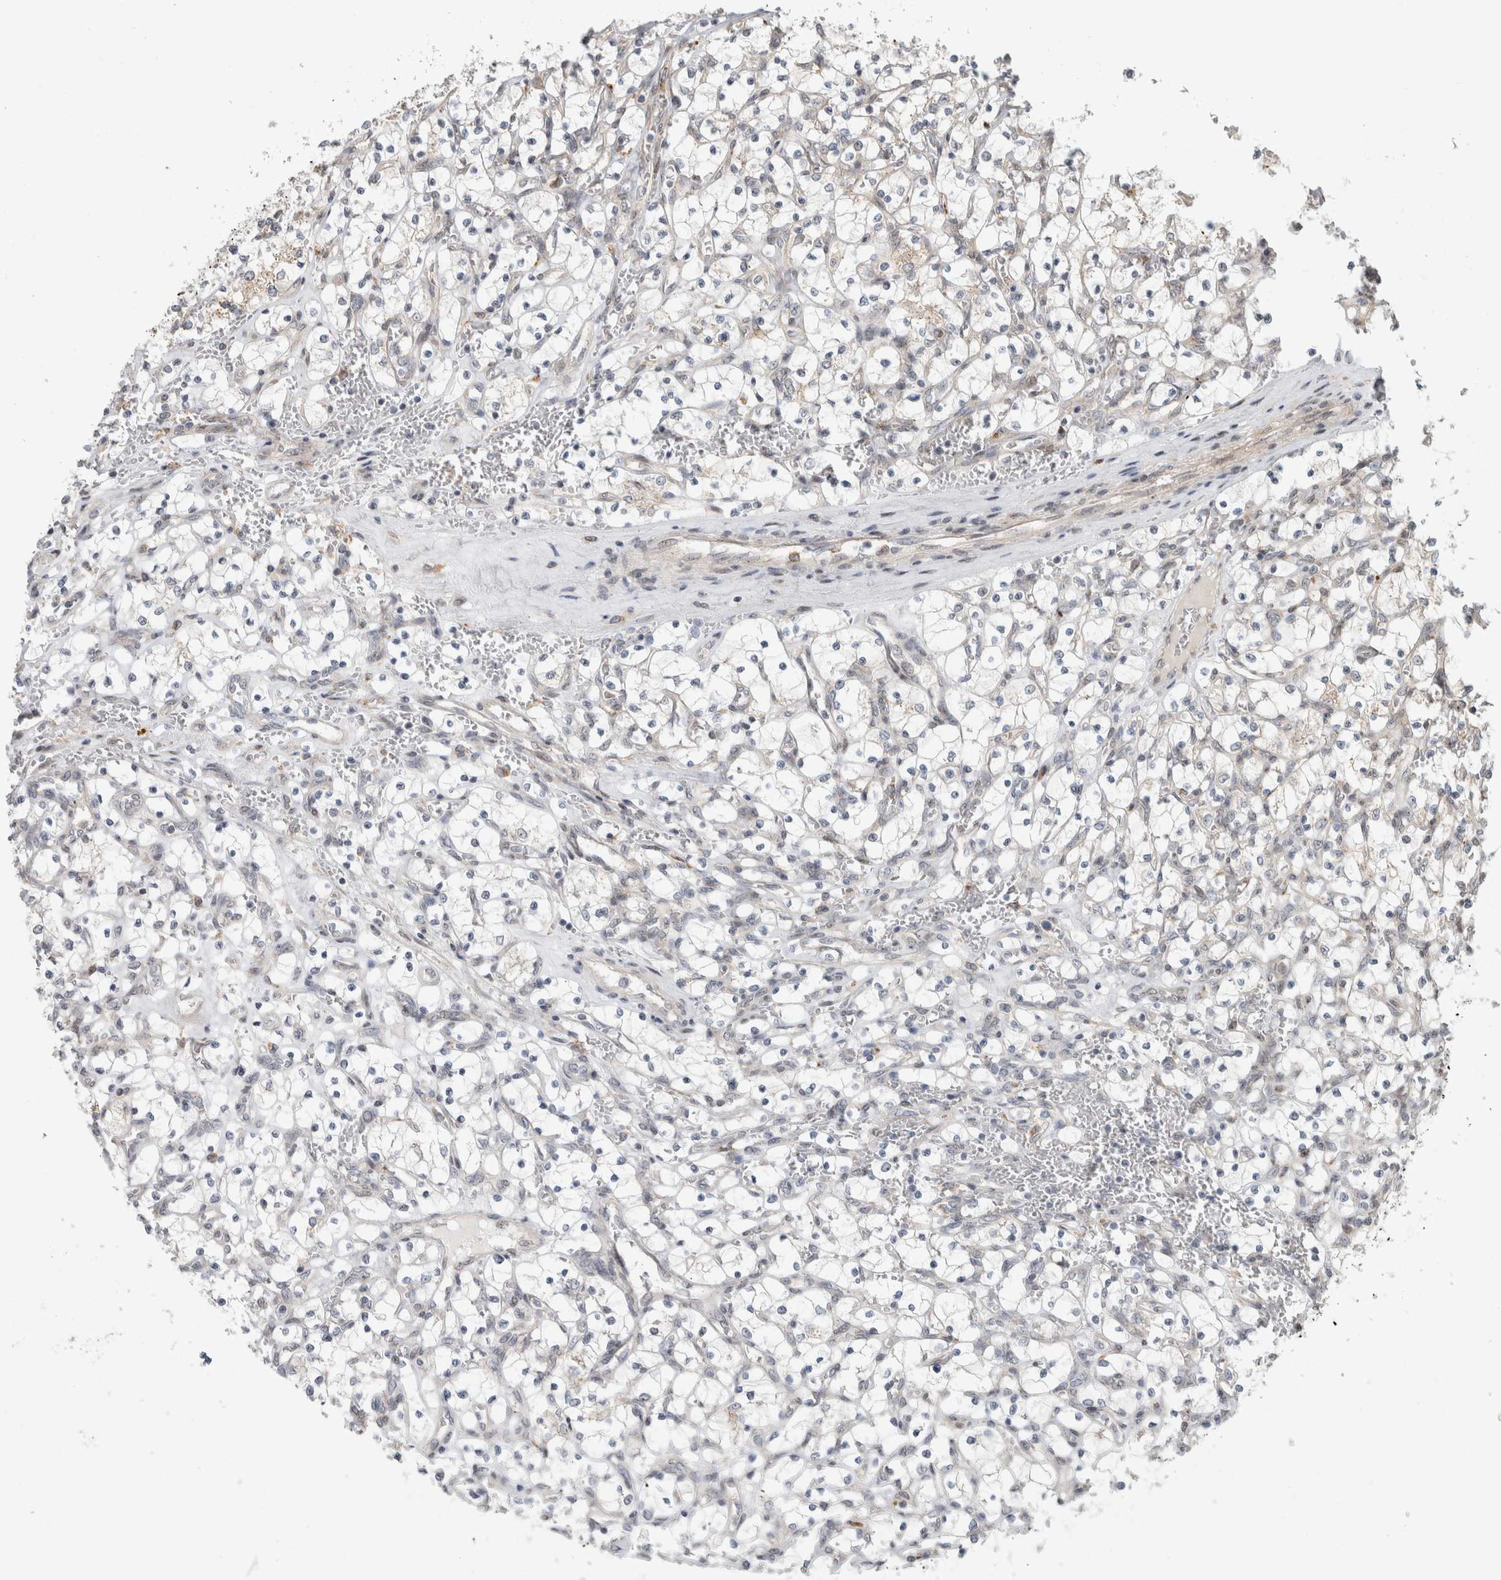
{"staining": {"intensity": "negative", "quantity": "none", "location": "none"}, "tissue": "renal cancer", "cell_type": "Tumor cells", "image_type": "cancer", "snomed": [{"axis": "morphology", "description": "Adenocarcinoma, NOS"}, {"axis": "topography", "description": "Kidney"}], "caption": "Protein analysis of adenocarcinoma (renal) reveals no significant expression in tumor cells.", "gene": "NAB2", "patient": {"sex": "female", "age": 69}}